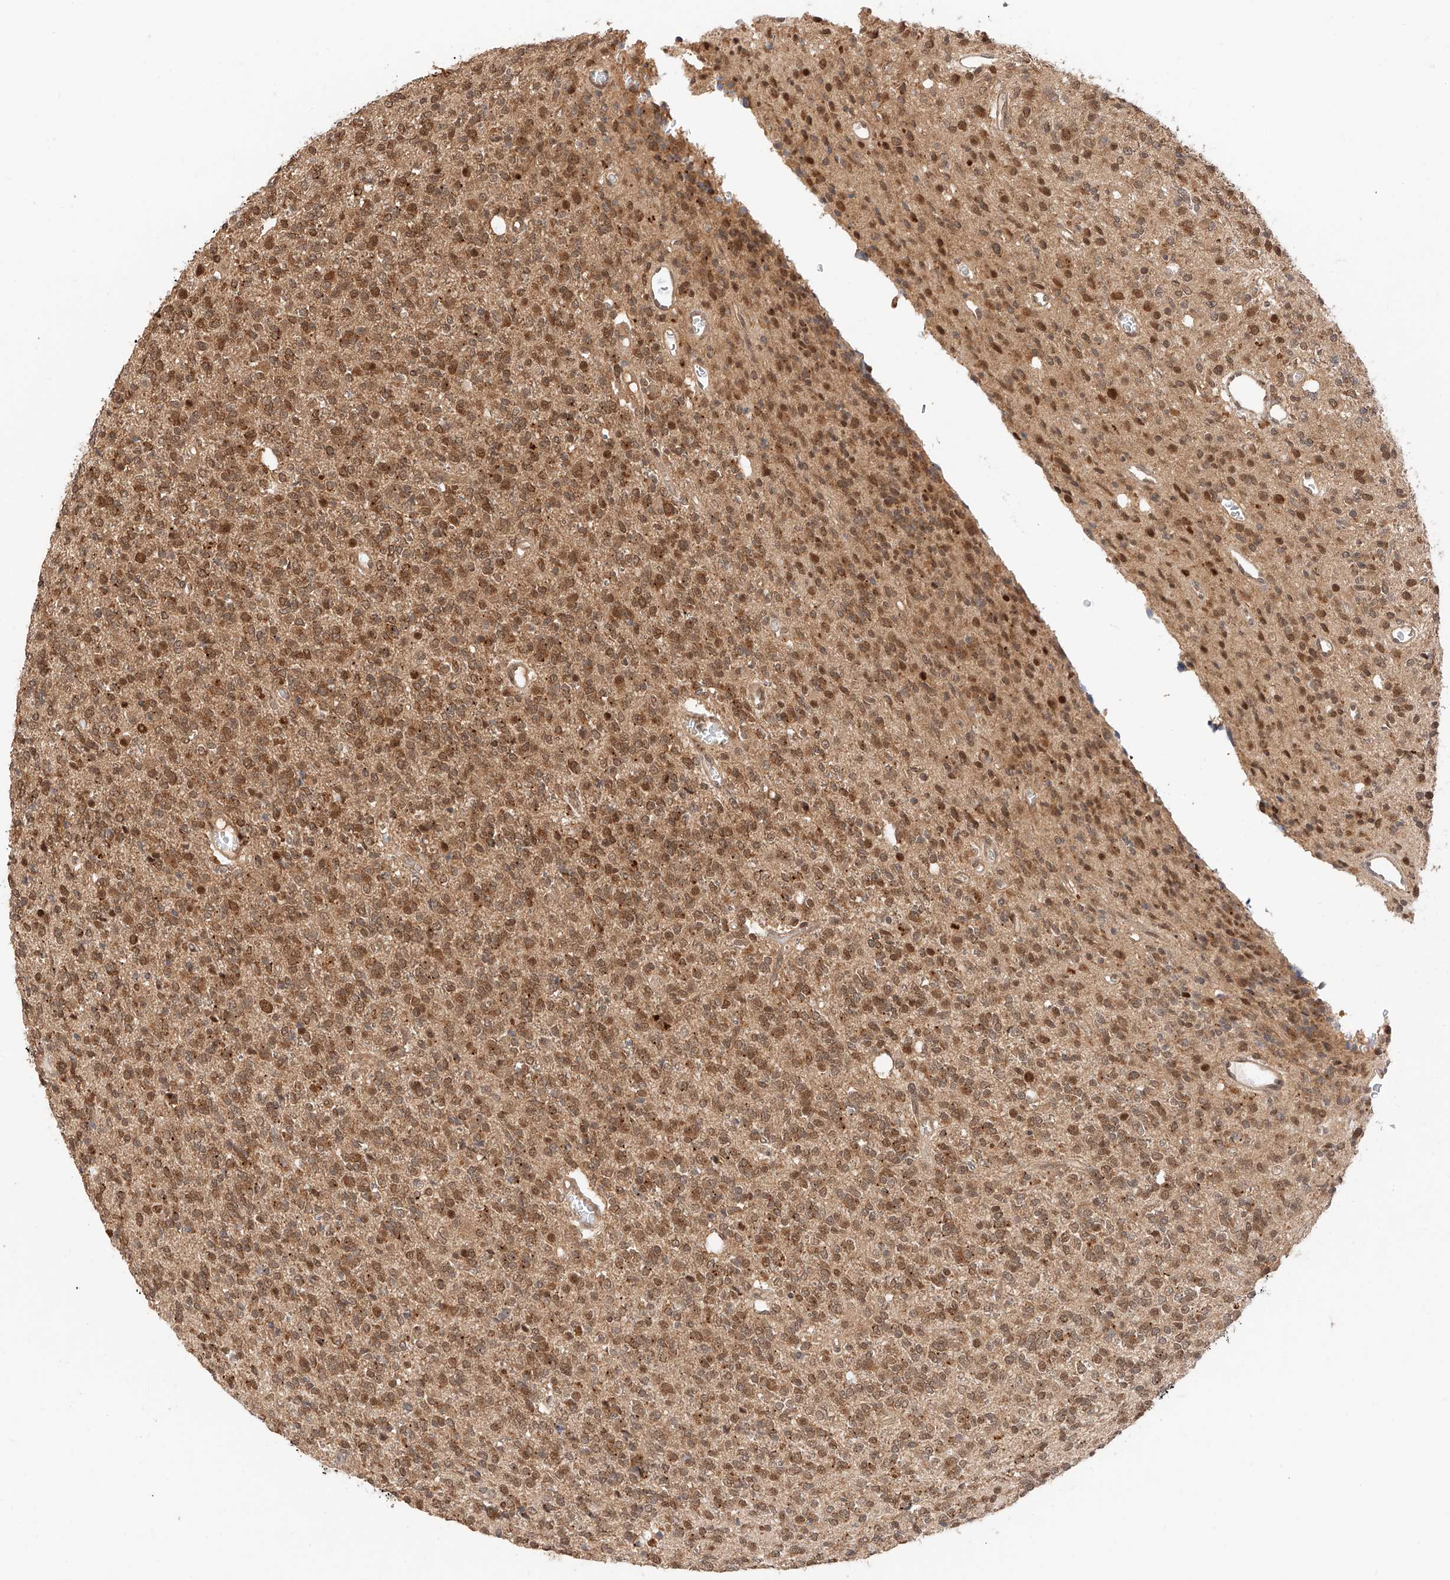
{"staining": {"intensity": "moderate", "quantity": ">75%", "location": "cytoplasmic/membranous,nuclear"}, "tissue": "glioma", "cell_type": "Tumor cells", "image_type": "cancer", "snomed": [{"axis": "morphology", "description": "Glioma, malignant, High grade"}, {"axis": "topography", "description": "Brain"}], "caption": "A medium amount of moderate cytoplasmic/membranous and nuclear expression is present in about >75% of tumor cells in glioma tissue.", "gene": "EIF4H", "patient": {"sex": "male", "age": 34}}